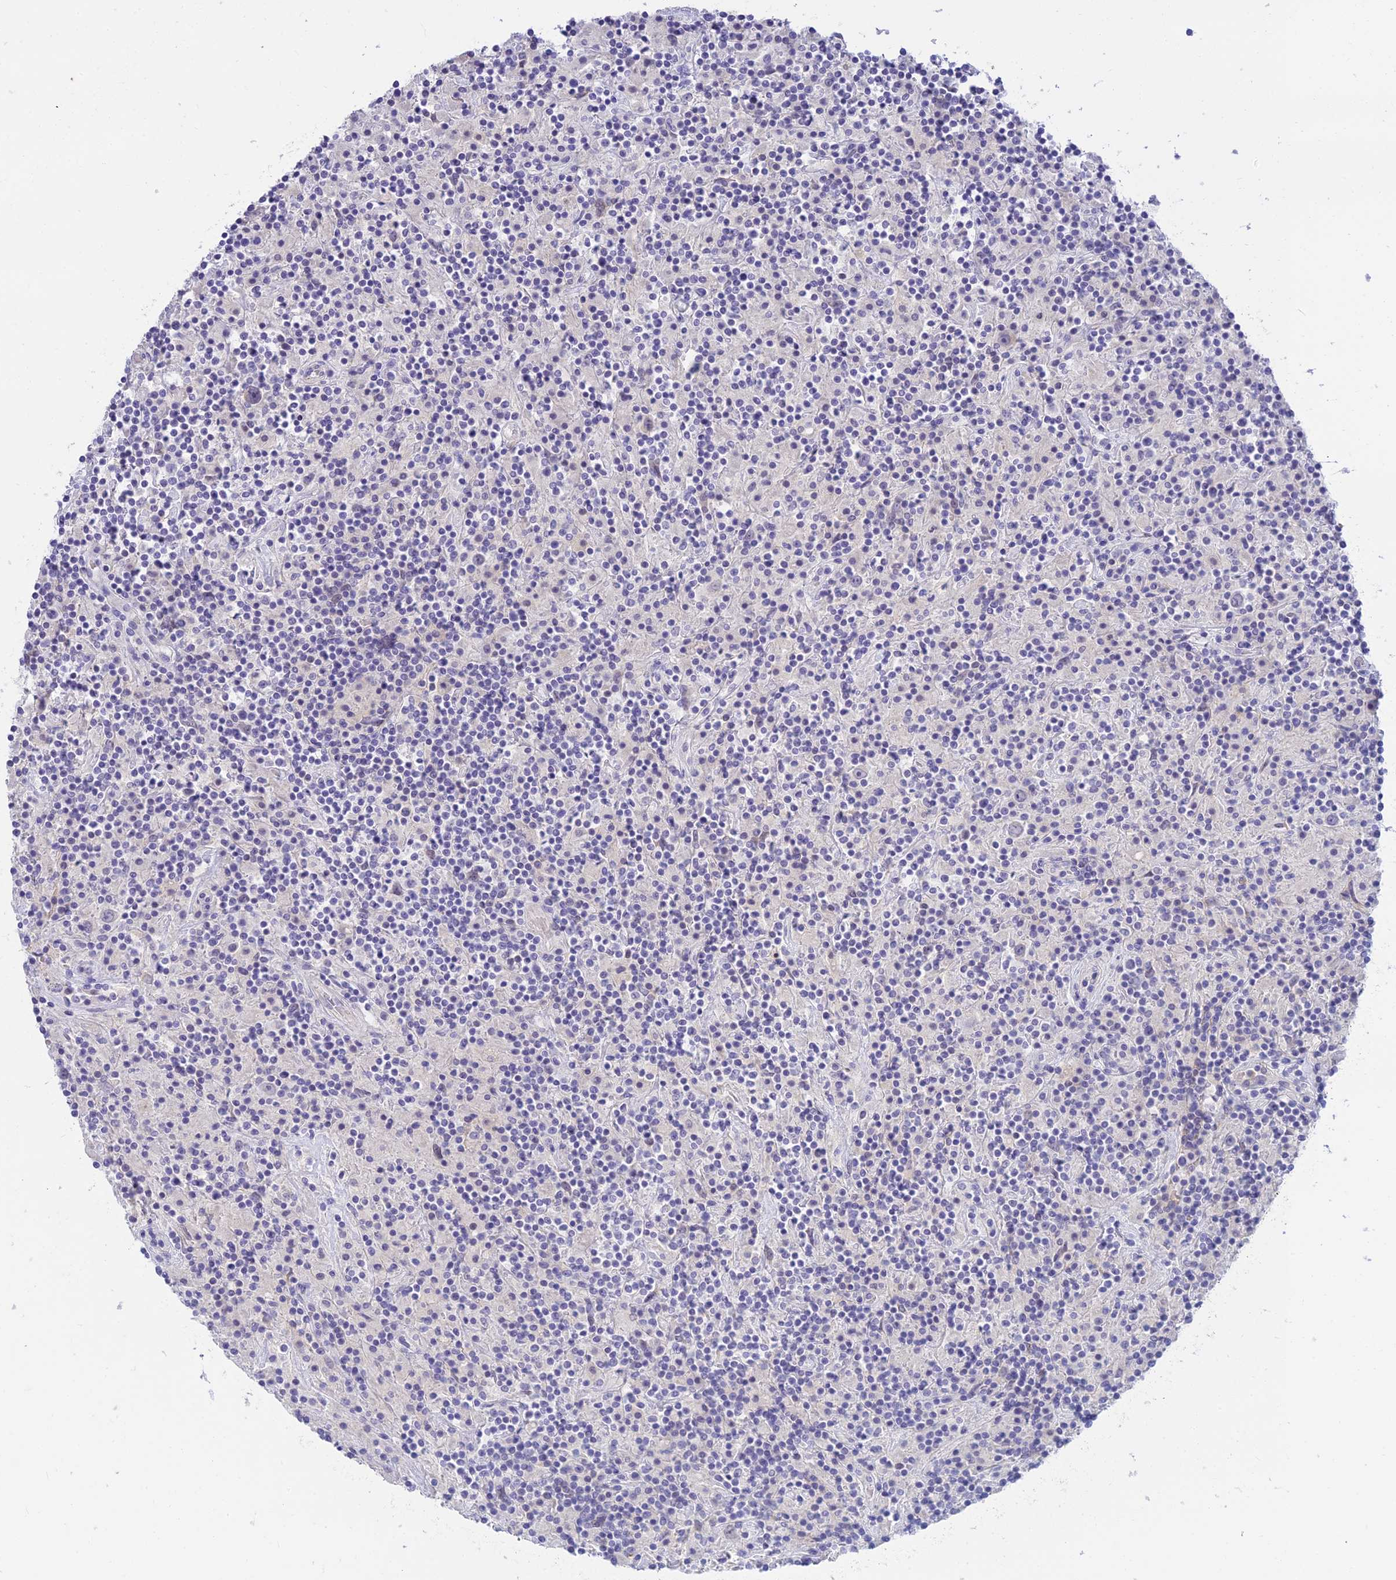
{"staining": {"intensity": "negative", "quantity": "none", "location": "none"}, "tissue": "lymphoma", "cell_type": "Tumor cells", "image_type": "cancer", "snomed": [{"axis": "morphology", "description": "Hodgkin's disease, NOS"}, {"axis": "topography", "description": "Lymph node"}], "caption": "Immunohistochemistry (IHC) image of neoplastic tissue: lymphoma stained with DAB (3,3'-diaminobenzidine) exhibits no significant protein positivity in tumor cells. (Immunohistochemistry, brightfield microscopy, high magnification).", "gene": "INTS13", "patient": {"sex": "male", "age": 70}}